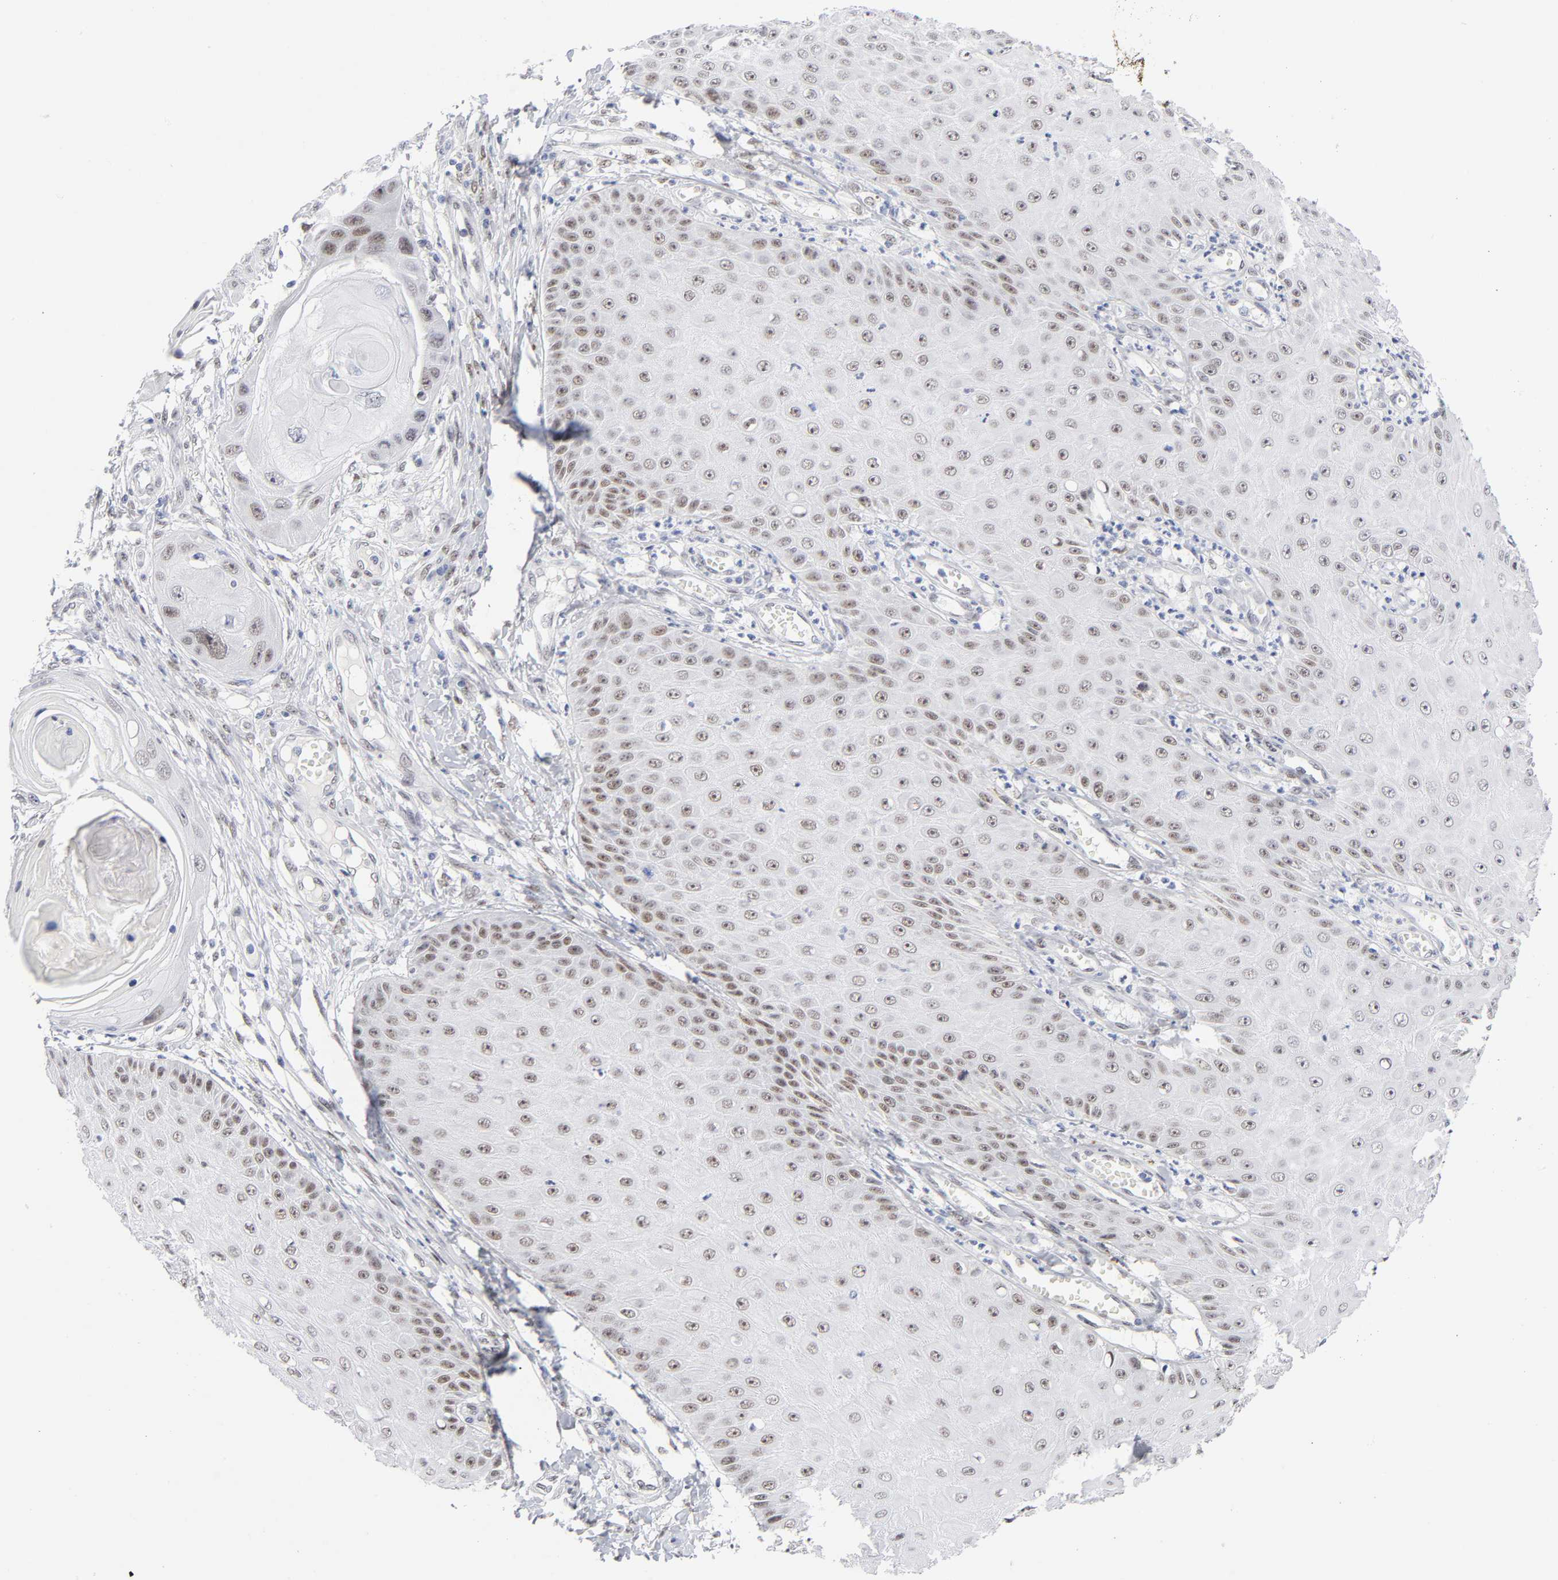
{"staining": {"intensity": "weak", "quantity": ">75%", "location": "nuclear"}, "tissue": "skin cancer", "cell_type": "Tumor cells", "image_type": "cancer", "snomed": [{"axis": "morphology", "description": "Squamous cell carcinoma, NOS"}, {"axis": "topography", "description": "Skin"}], "caption": "Brown immunohistochemical staining in squamous cell carcinoma (skin) demonstrates weak nuclear expression in approximately >75% of tumor cells.", "gene": "NFIC", "patient": {"sex": "female", "age": 40}}